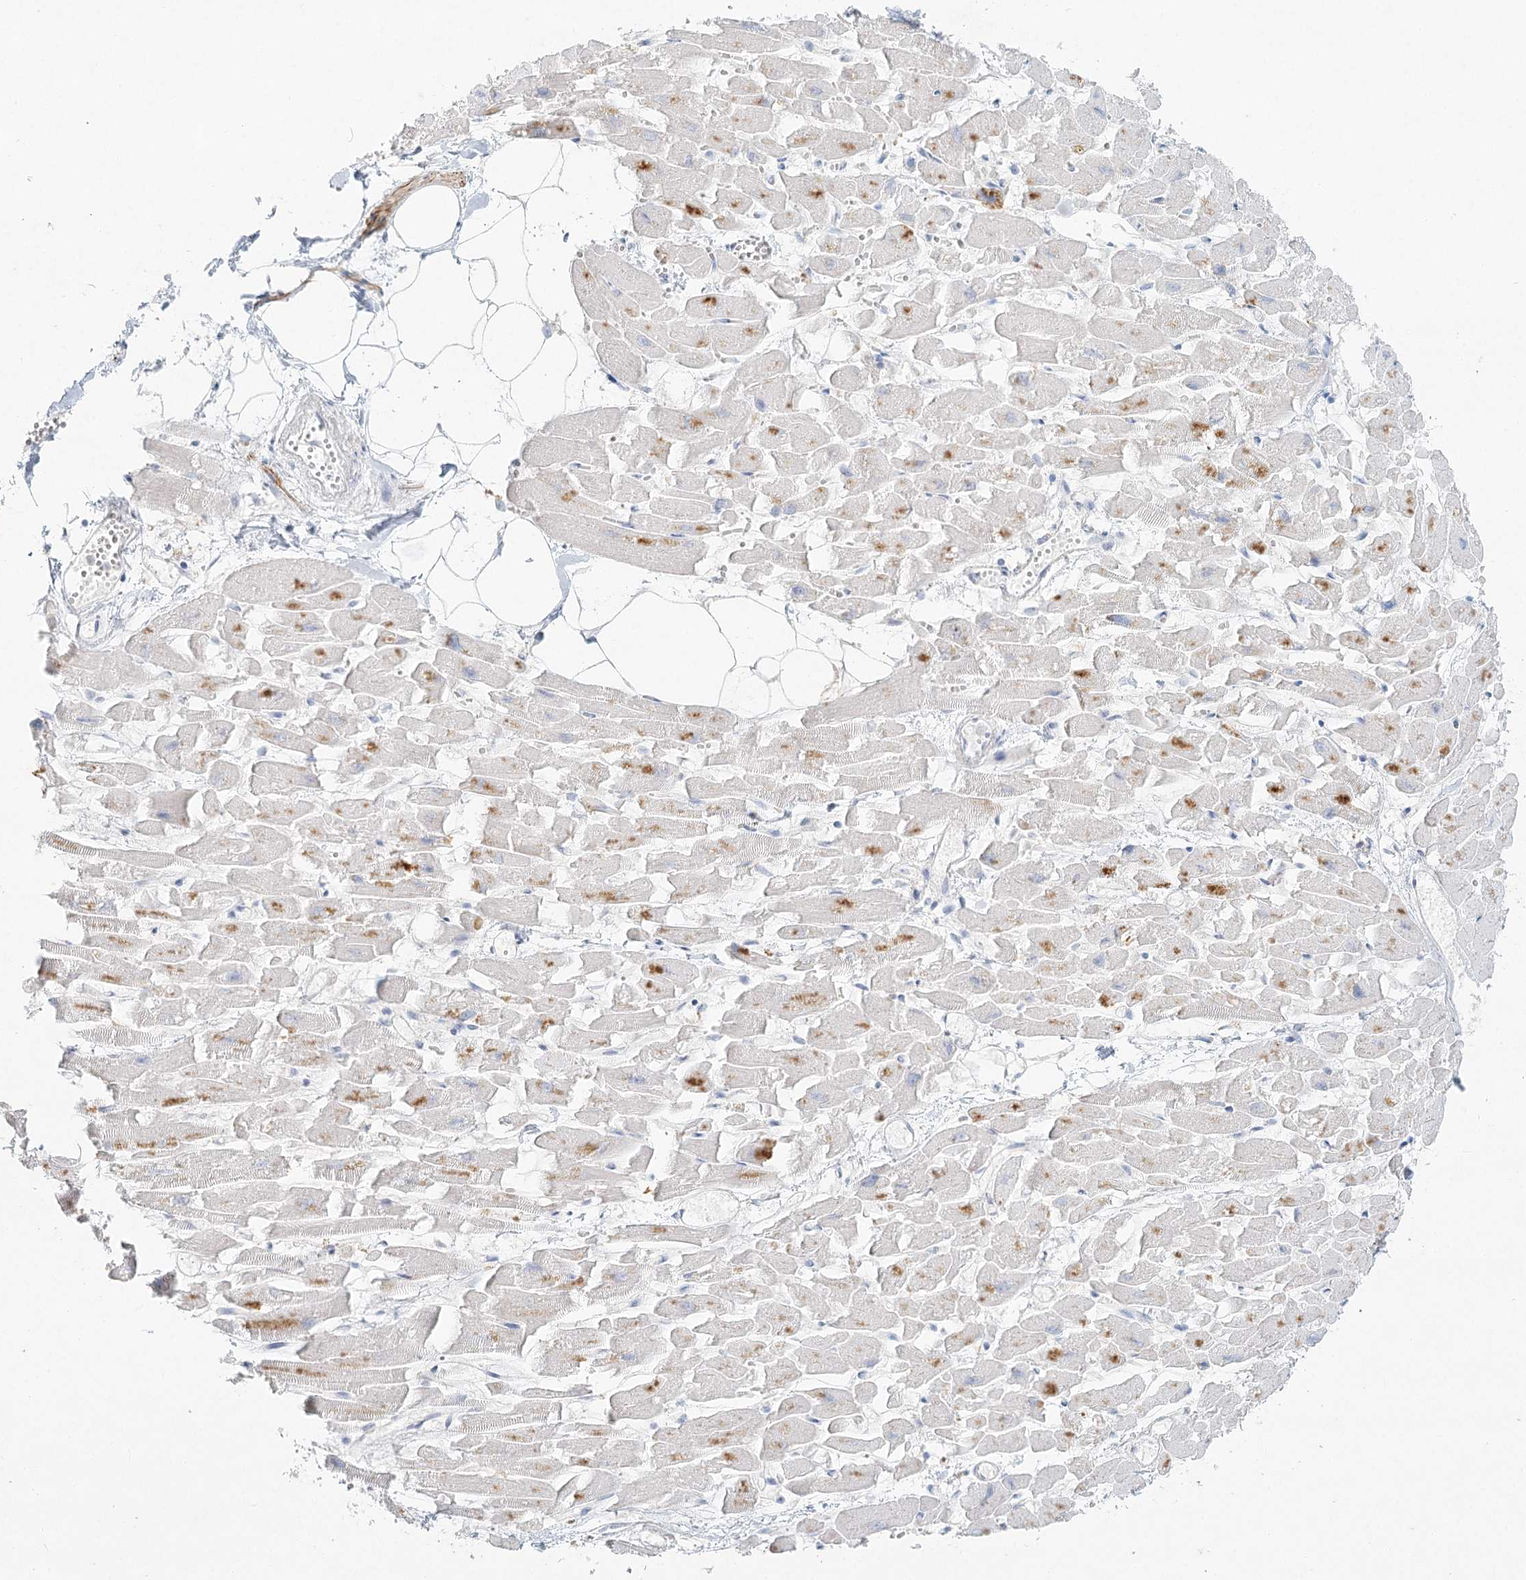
{"staining": {"intensity": "moderate", "quantity": "<25%", "location": "cytoplasmic/membranous"}, "tissue": "heart muscle", "cell_type": "Cardiomyocytes", "image_type": "normal", "snomed": [{"axis": "morphology", "description": "Normal tissue, NOS"}, {"axis": "topography", "description": "Heart"}], "caption": "Heart muscle stained with immunohistochemistry shows moderate cytoplasmic/membranous staining in about <25% of cardiomyocytes.", "gene": "LRP2BP", "patient": {"sex": "female", "age": 64}}